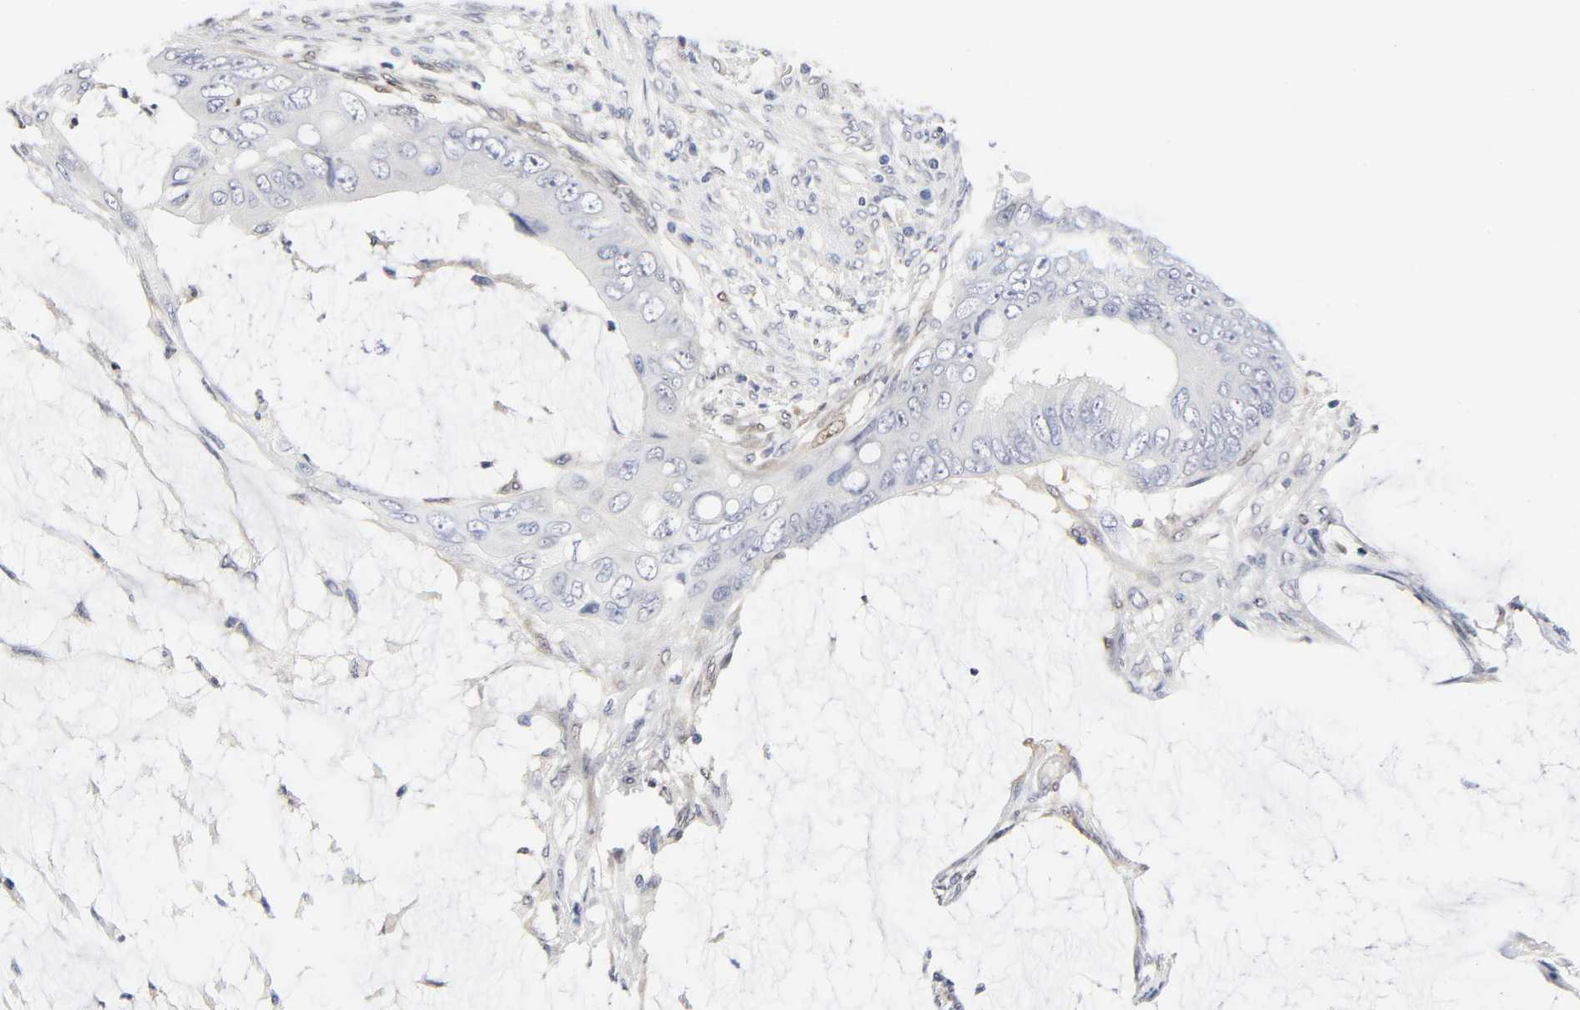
{"staining": {"intensity": "negative", "quantity": "none", "location": "none"}, "tissue": "colorectal cancer", "cell_type": "Tumor cells", "image_type": "cancer", "snomed": [{"axis": "morphology", "description": "Normal tissue, NOS"}, {"axis": "morphology", "description": "Adenocarcinoma, NOS"}, {"axis": "topography", "description": "Rectum"}, {"axis": "topography", "description": "Peripheral nerve tissue"}], "caption": "Histopathology image shows no protein positivity in tumor cells of colorectal cancer (adenocarcinoma) tissue.", "gene": "PTEN", "patient": {"sex": "female", "age": 77}}